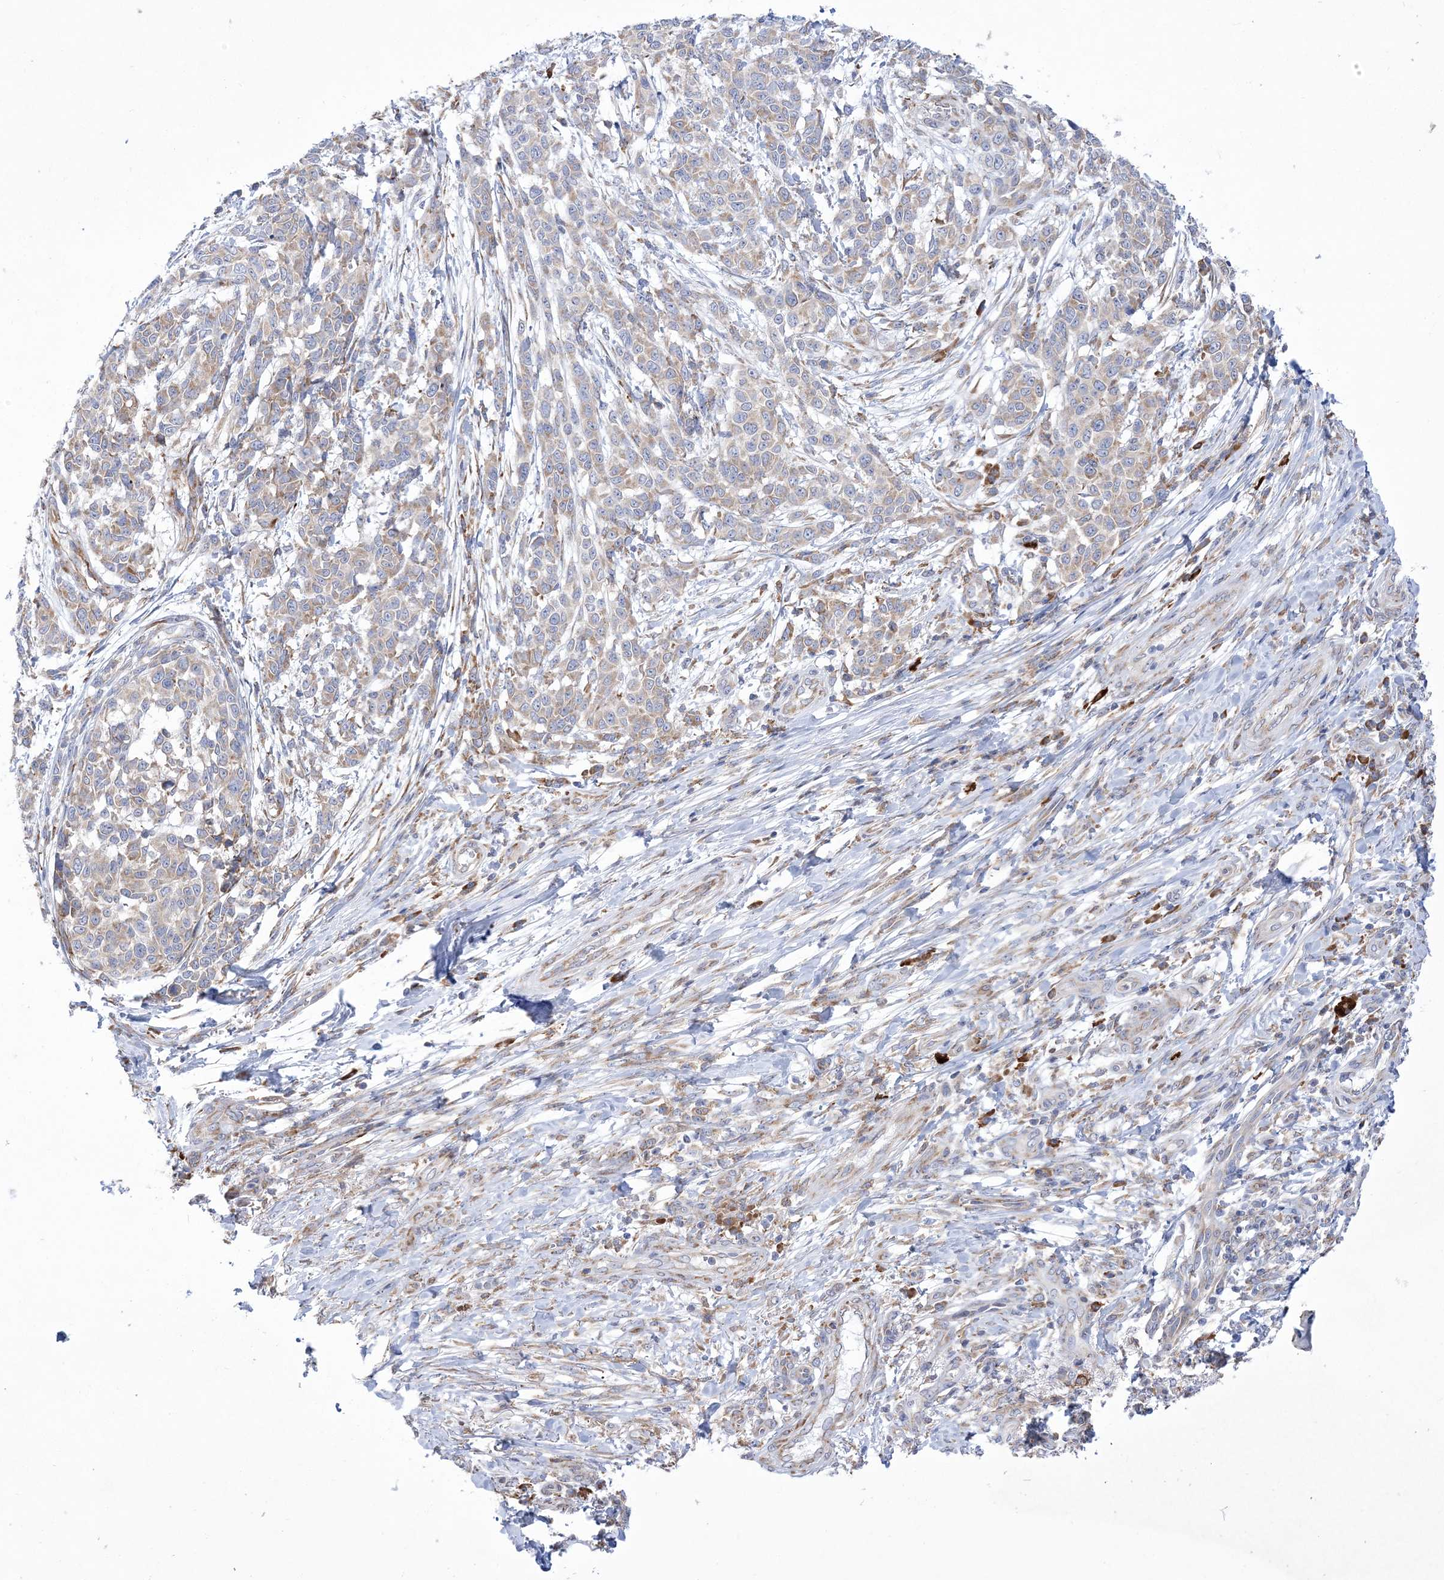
{"staining": {"intensity": "moderate", "quantity": "25%-75%", "location": "cytoplasmic/membranous"}, "tissue": "melanoma", "cell_type": "Tumor cells", "image_type": "cancer", "snomed": [{"axis": "morphology", "description": "Malignant melanoma, NOS"}, {"axis": "topography", "description": "Skin"}], "caption": "Protein expression analysis of human malignant melanoma reveals moderate cytoplasmic/membranous staining in about 25%-75% of tumor cells. (Stains: DAB (3,3'-diaminobenzidine) in brown, nuclei in blue, Microscopy: brightfield microscopy at high magnification).", "gene": "MED31", "patient": {"sex": "male", "age": 49}}